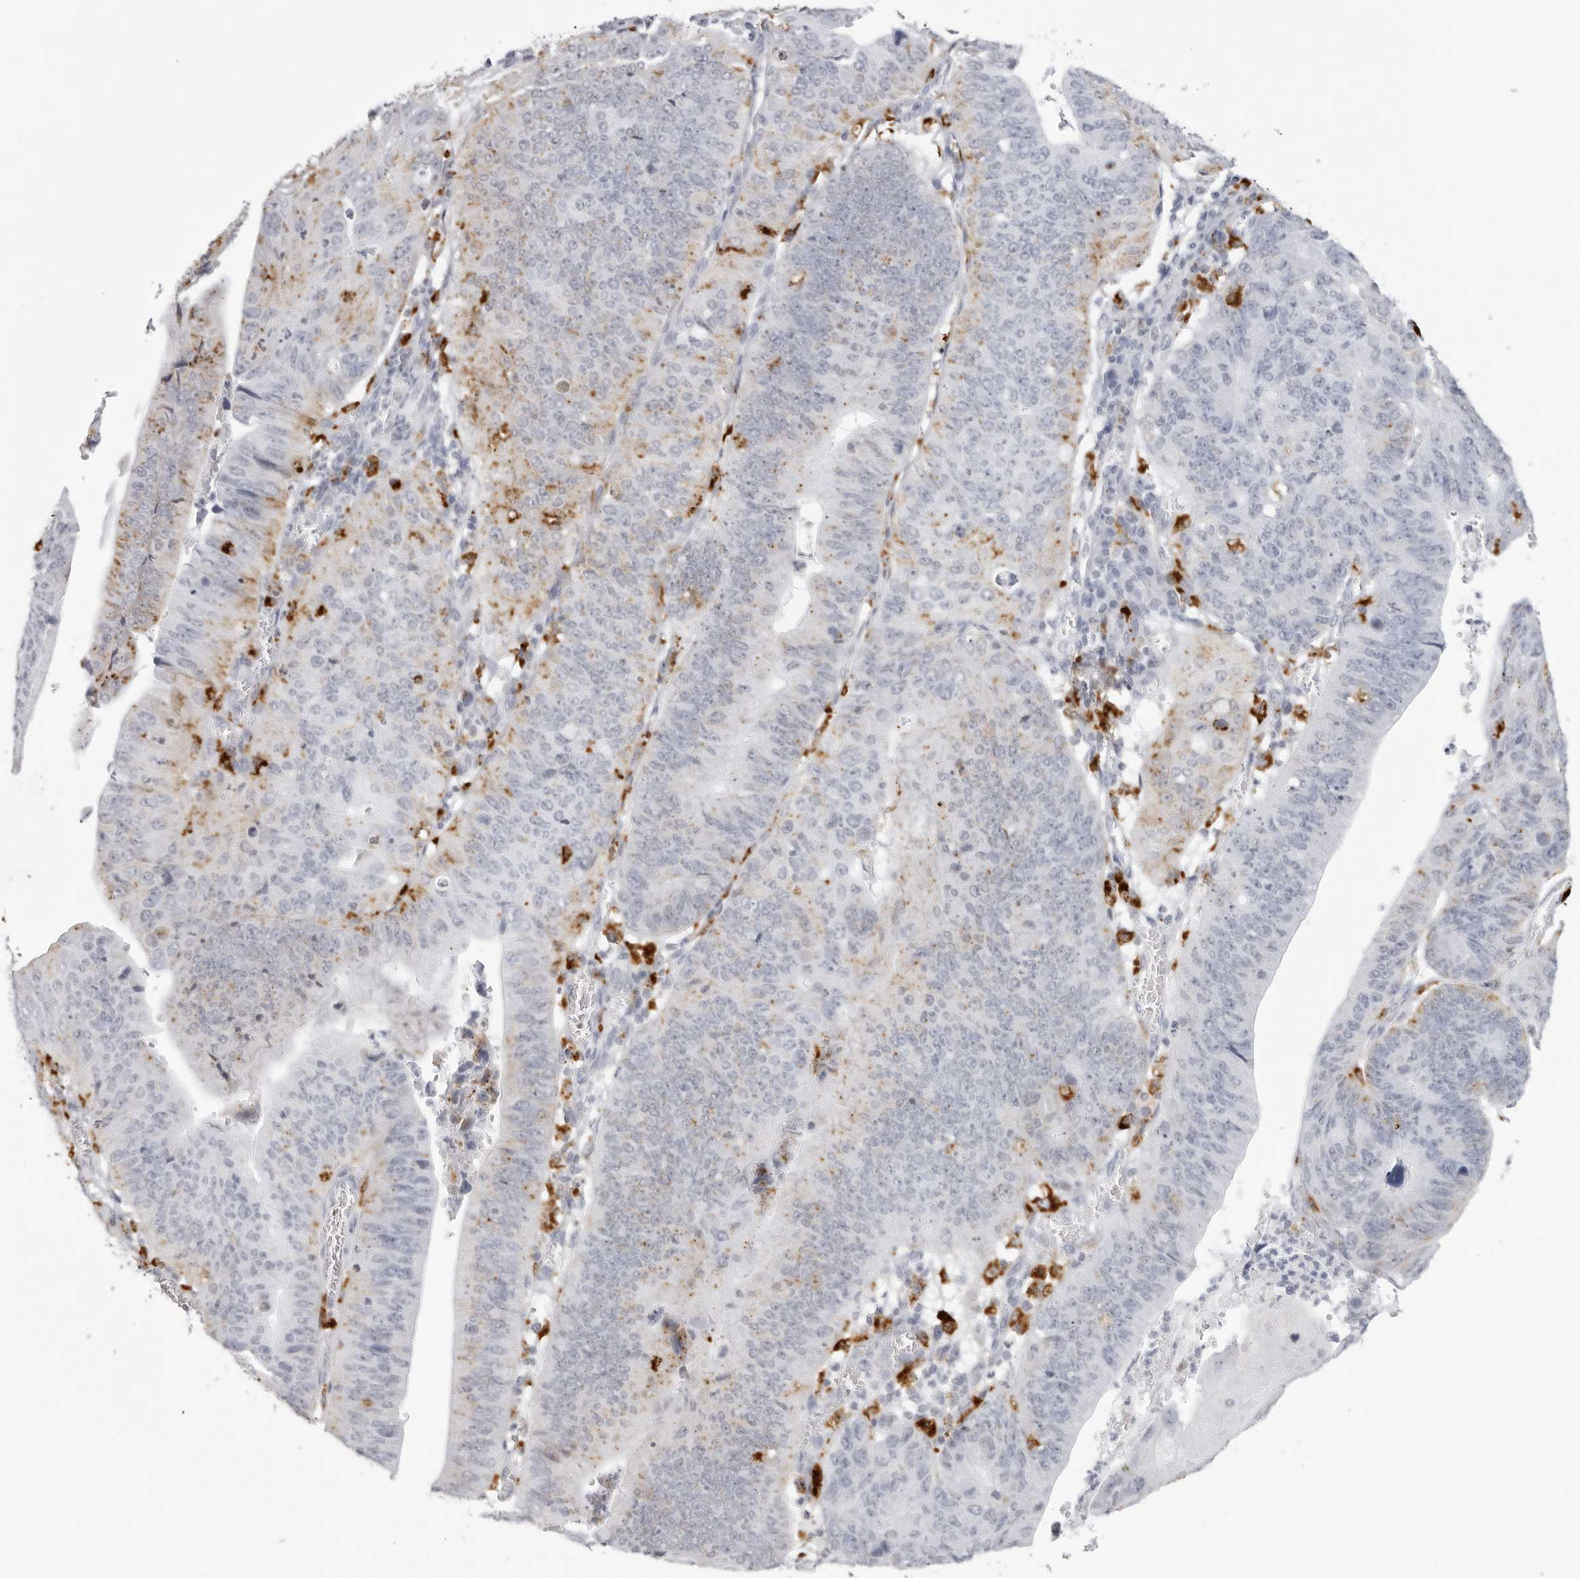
{"staining": {"intensity": "moderate", "quantity": "<25%", "location": "cytoplasmic/membranous"}, "tissue": "stomach cancer", "cell_type": "Tumor cells", "image_type": "cancer", "snomed": [{"axis": "morphology", "description": "Adenocarcinoma, NOS"}, {"axis": "topography", "description": "Stomach"}], "caption": "Protein analysis of stomach cancer (adenocarcinoma) tissue exhibits moderate cytoplasmic/membranous staining in about <25% of tumor cells.", "gene": "IL25", "patient": {"sex": "male", "age": 59}}